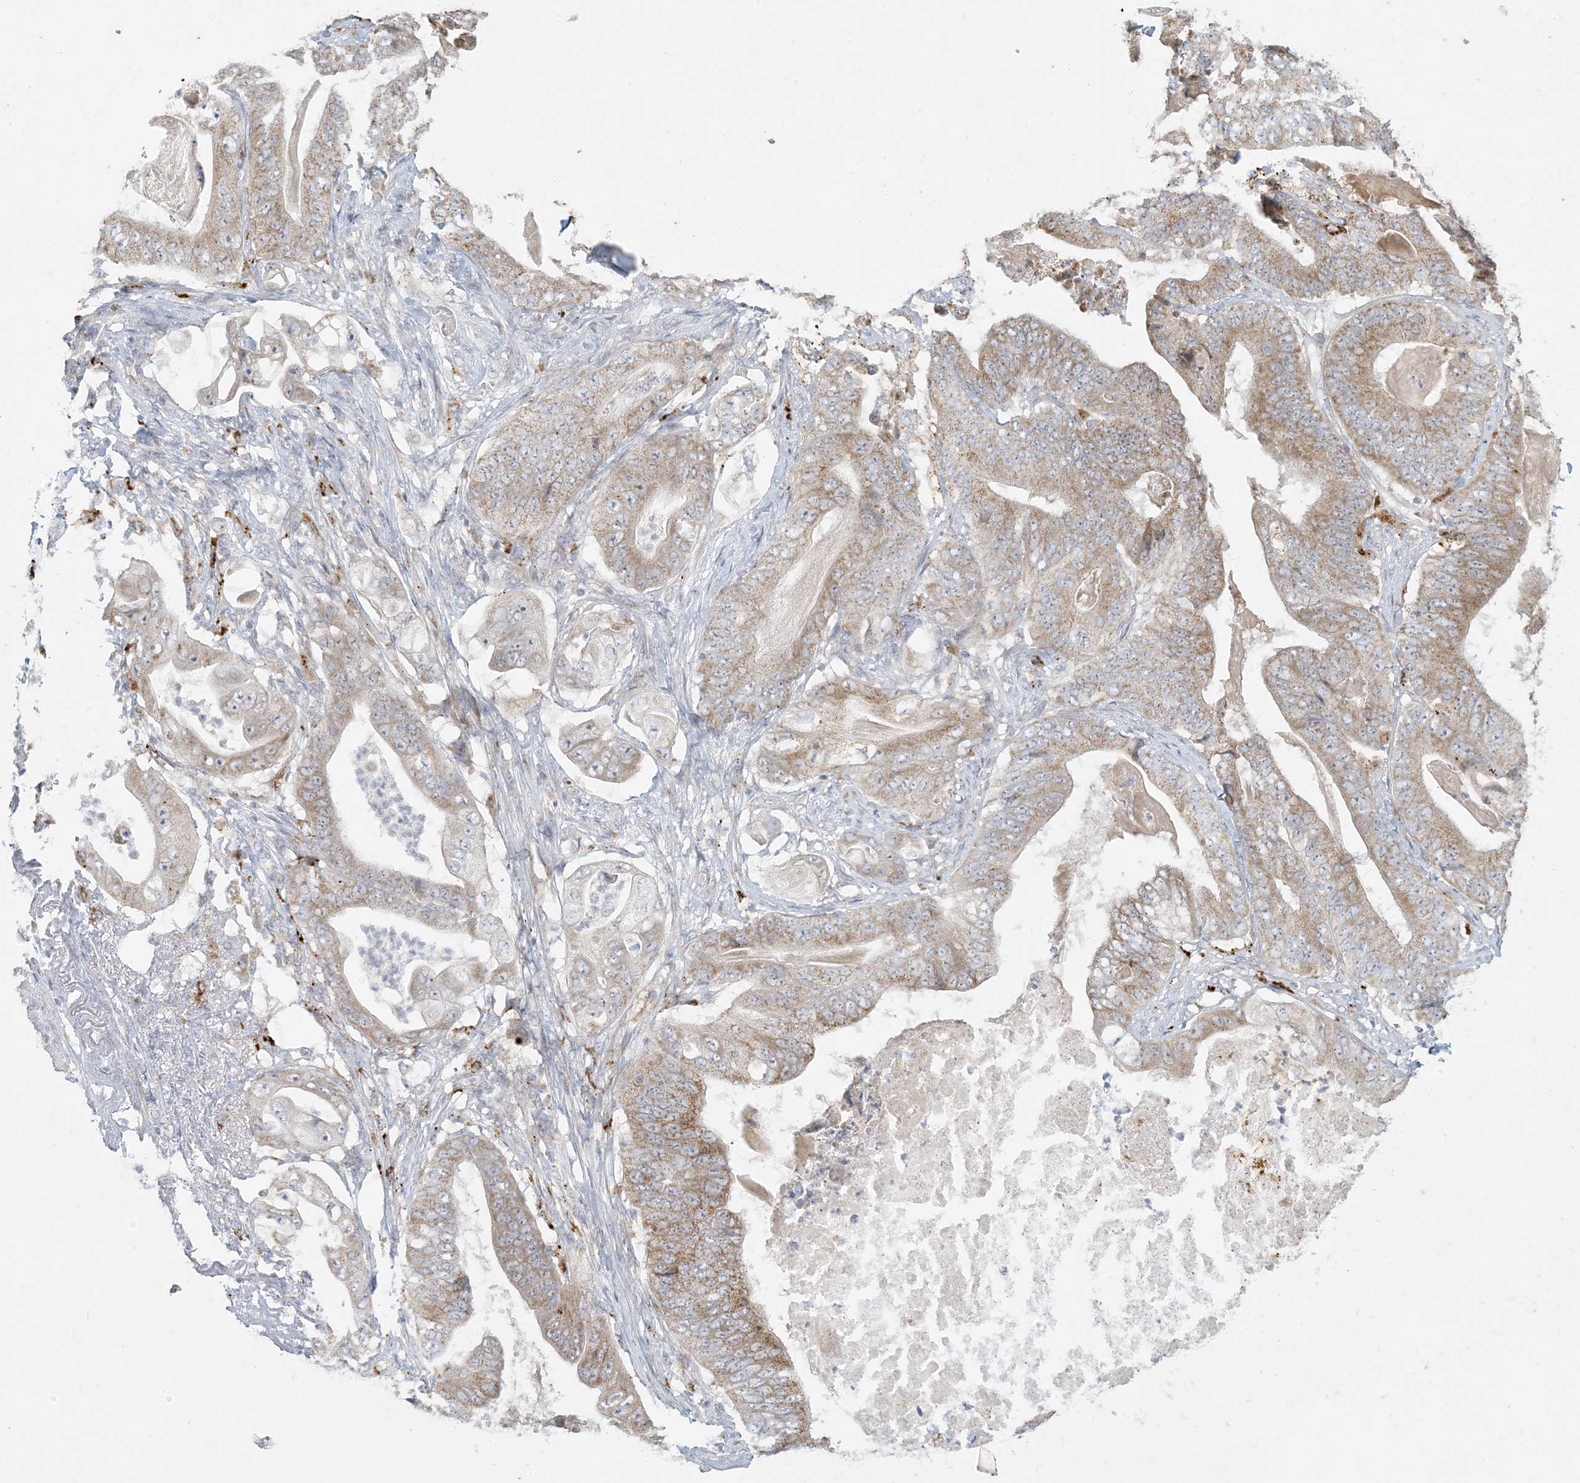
{"staining": {"intensity": "weak", "quantity": ">75%", "location": "cytoplasmic/membranous"}, "tissue": "stomach cancer", "cell_type": "Tumor cells", "image_type": "cancer", "snomed": [{"axis": "morphology", "description": "Adenocarcinoma, NOS"}, {"axis": "topography", "description": "Stomach"}], "caption": "Protein staining of stomach adenocarcinoma tissue exhibits weak cytoplasmic/membranous staining in about >75% of tumor cells. The staining was performed using DAB (3,3'-diaminobenzidine), with brown indicating positive protein expression. Nuclei are stained blue with hematoxylin.", "gene": "MCAT", "patient": {"sex": "female", "age": 73}}